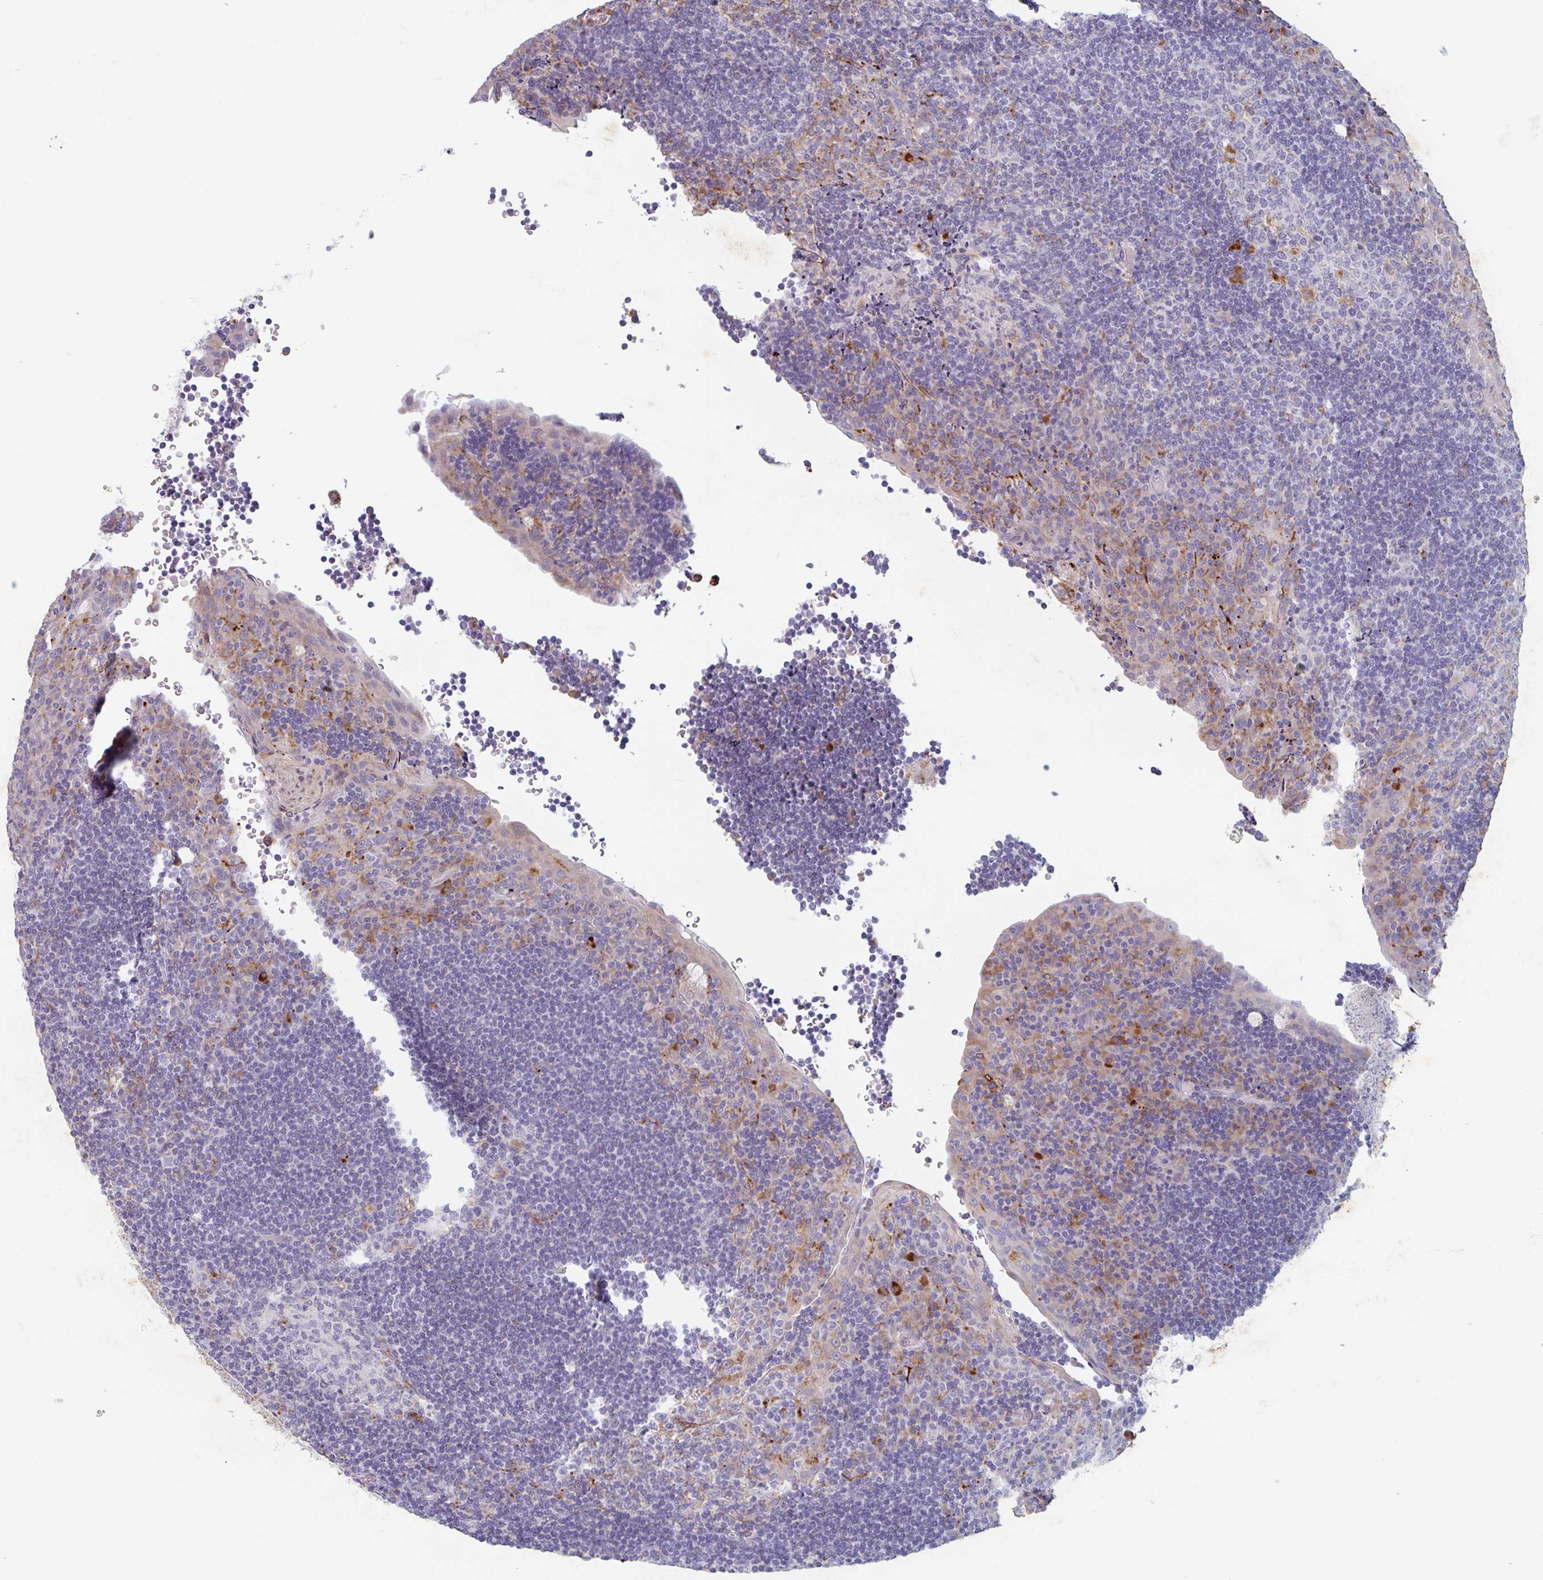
{"staining": {"intensity": "moderate", "quantity": "<25%", "location": "cytoplasmic/membranous"}, "tissue": "tonsil", "cell_type": "Germinal center cells", "image_type": "normal", "snomed": [{"axis": "morphology", "description": "Normal tissue, NOS"}, {"axis": "topography", "description": "Tonsil"}], "caption": "Immunohistochemistry (DAB (3,3'-diaminobenzidine)) staining of benign human tonsil displays moderate cytoplasmic/membranous protein positivity in approximately <25% of germinal center cells. (brown staining indicates protein expression, while blue staining denotes nuclei).", "gene": "MANBA", "patient": {"sex": "male", "age": 17}}